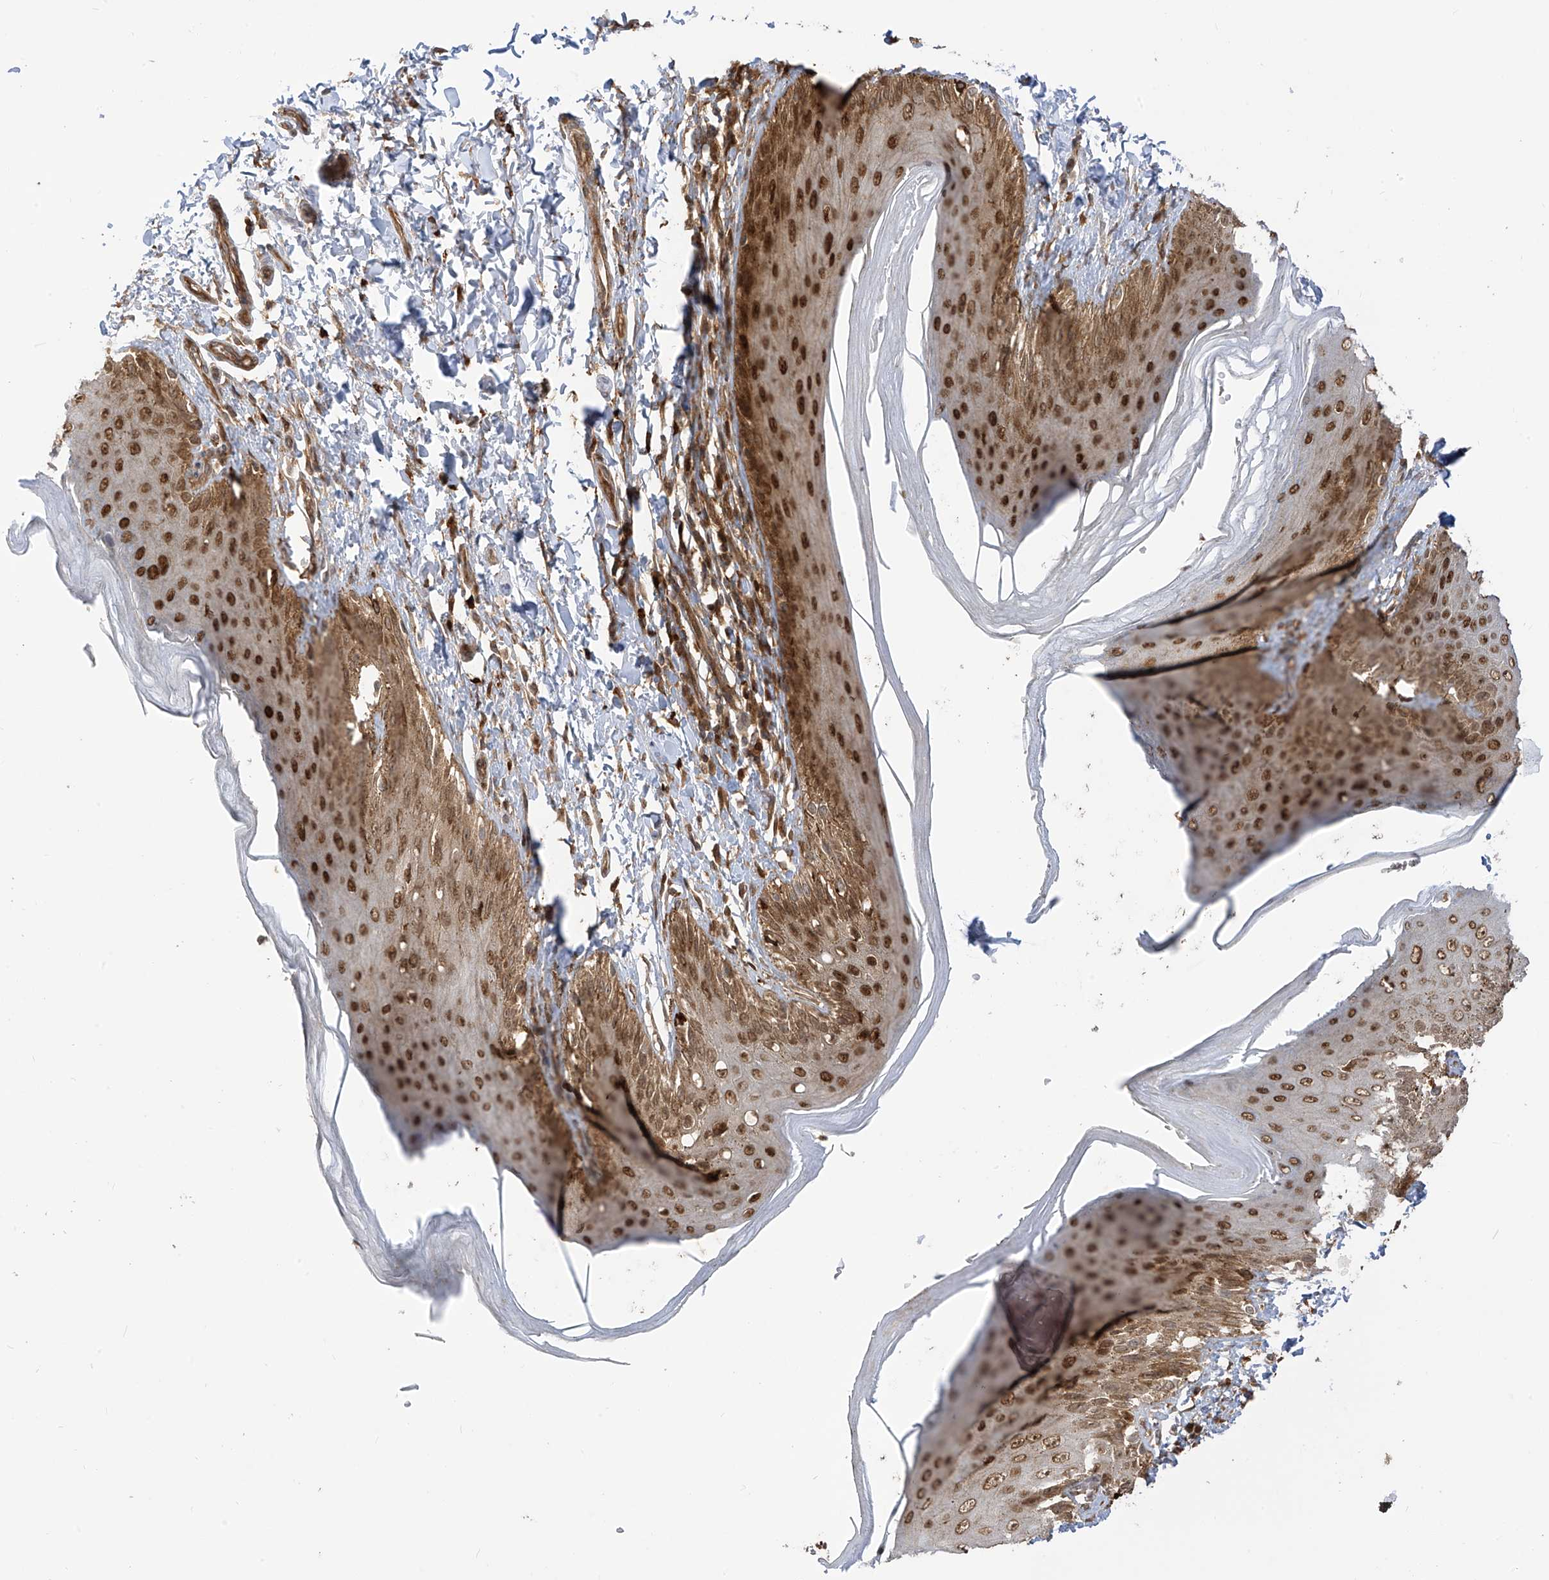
{"staining": {"intensity": "strong", "quantity": ">75%", "location": "nuclear"}, "tissue": "skin", "cell_type": "Epidermal cells", "image_type": "normal", "snomed": [{"axis": "morphology", "description": "Normal tissue, NOS"}, {"axis": "topography", "description": "Anal"}], "caption": "The immunohistochemical stain labels strong nuclear staining in epidermal cells of unremarkable skin. The protein of interest is shown in brown color, while the nuclei are stained blue.", "gene": "ATAD2B", "patient": {"sex": "male", "age": 44}}